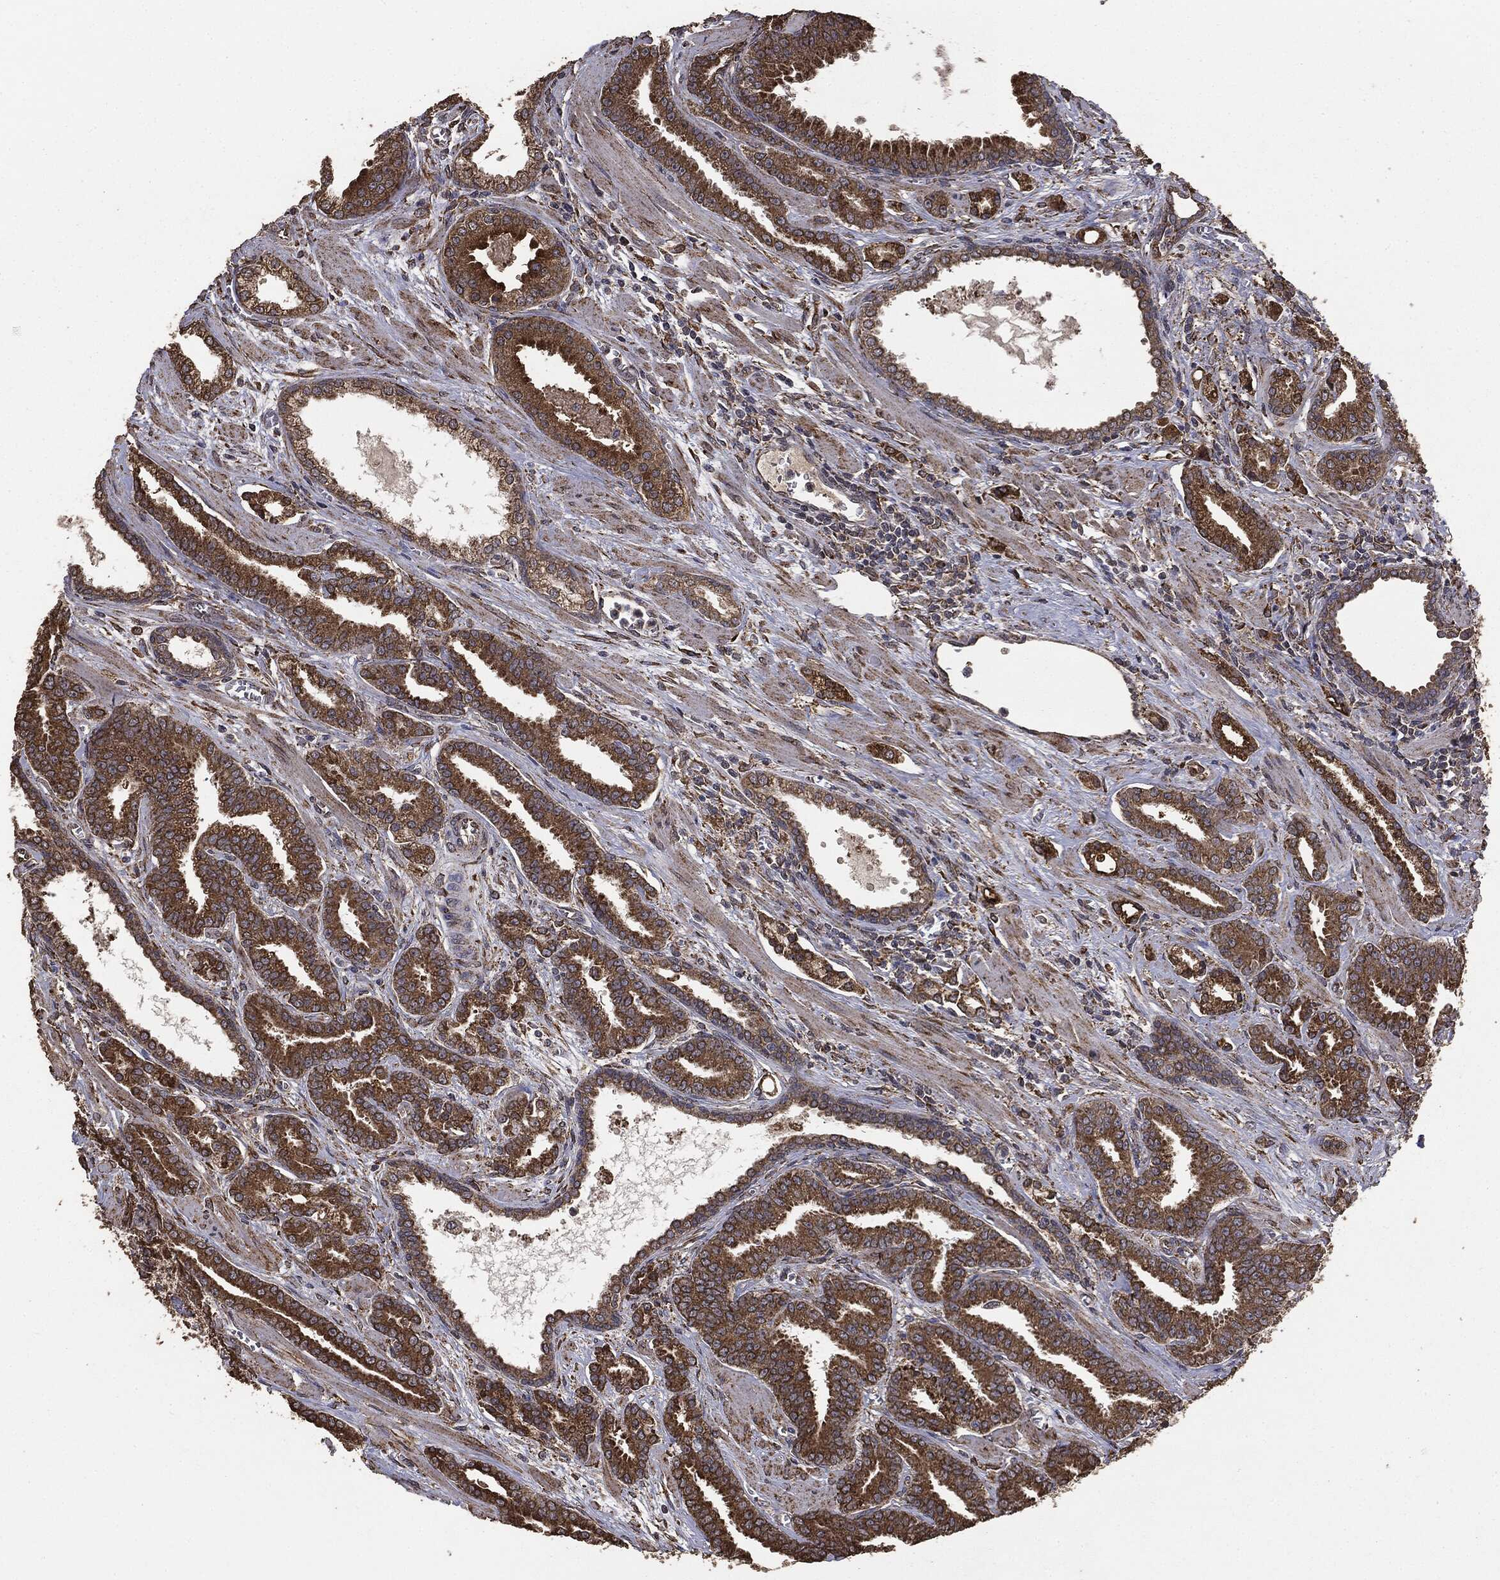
{"staining": {"intensity": "strong", "quantity": ">75%", "location": "cytoplasmic/membranous"}, "tissue": "prostate cancer", "cell_type": "Tumor cells", "image_type": "cancer", "snomed": [{"axis": "morphology", "description": "Adenocarcinoma, High grade"}, {"axis": "topography", "description": "Prostate"}], "caption": "This is a micrograph of immunohistochemistry staining of prostate high-grade adenocarcinoma, which shows strong staining in the cytoplasmic/membranous of tumor cells.", "gene": "MTOR", "patient": {"sex": "male", "age": 60}}